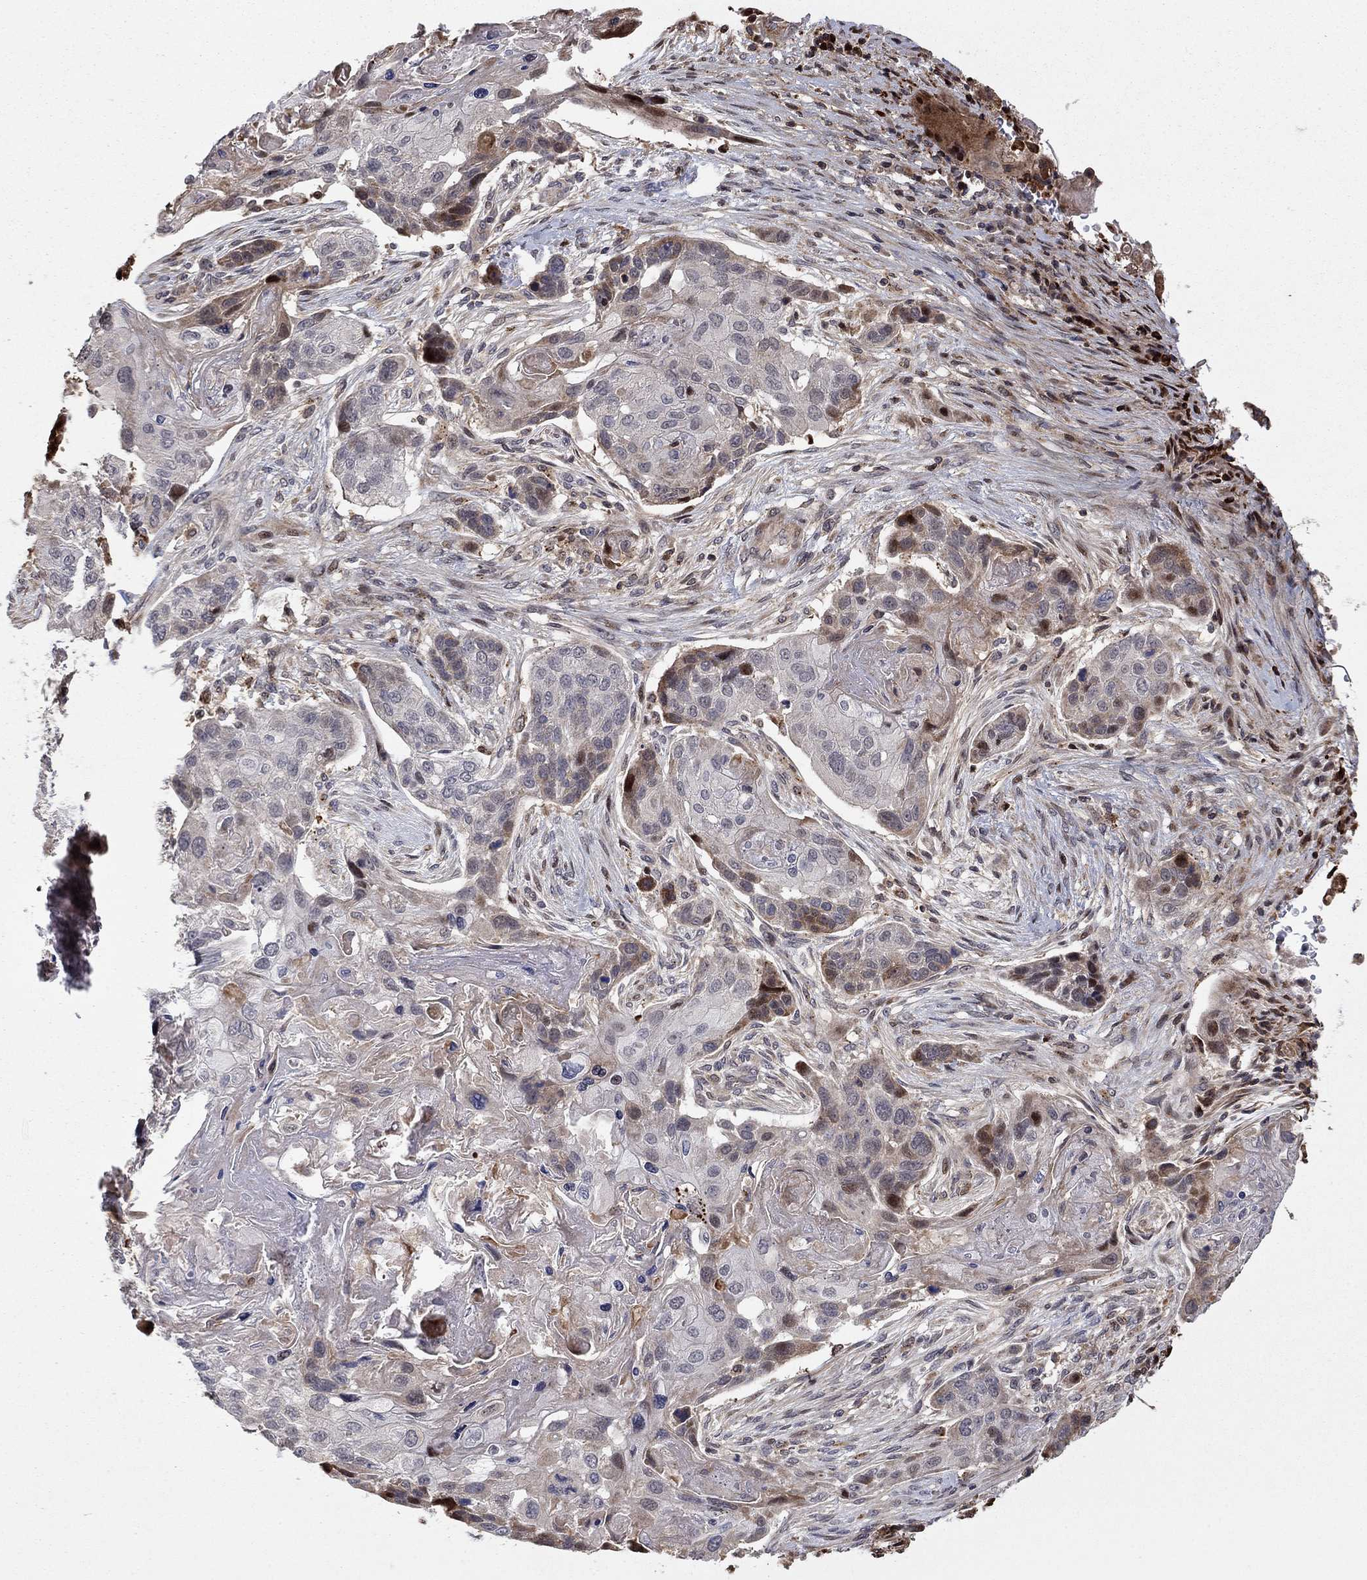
{"staining": {"intensity": "moderate", "quantity": "<25%", "location": "cytoplasmic/membranous,nuclear"}, "tissue": "lung cancer", "cell_type": "Tumor cells", "image_type": "cancer", "snomed": [{"axis": "morphology", "description": "Normal tissue, NOS"}, {"axis": "morphology", "description": "Squamous cell carcinoma, NOS"}, {"axis": "topography", "description": "Bronchus"}, {"axis": "topography", "description": "Lung"}], "caption": "A micrograph of lung squamous cell carcinoma stained for a protein displays moderate cytoplasmic/membranous and nuclear brown staining in tumor cells.", "gene": "LPCAT4", "patient": {"sex": "male", "age": 69}}